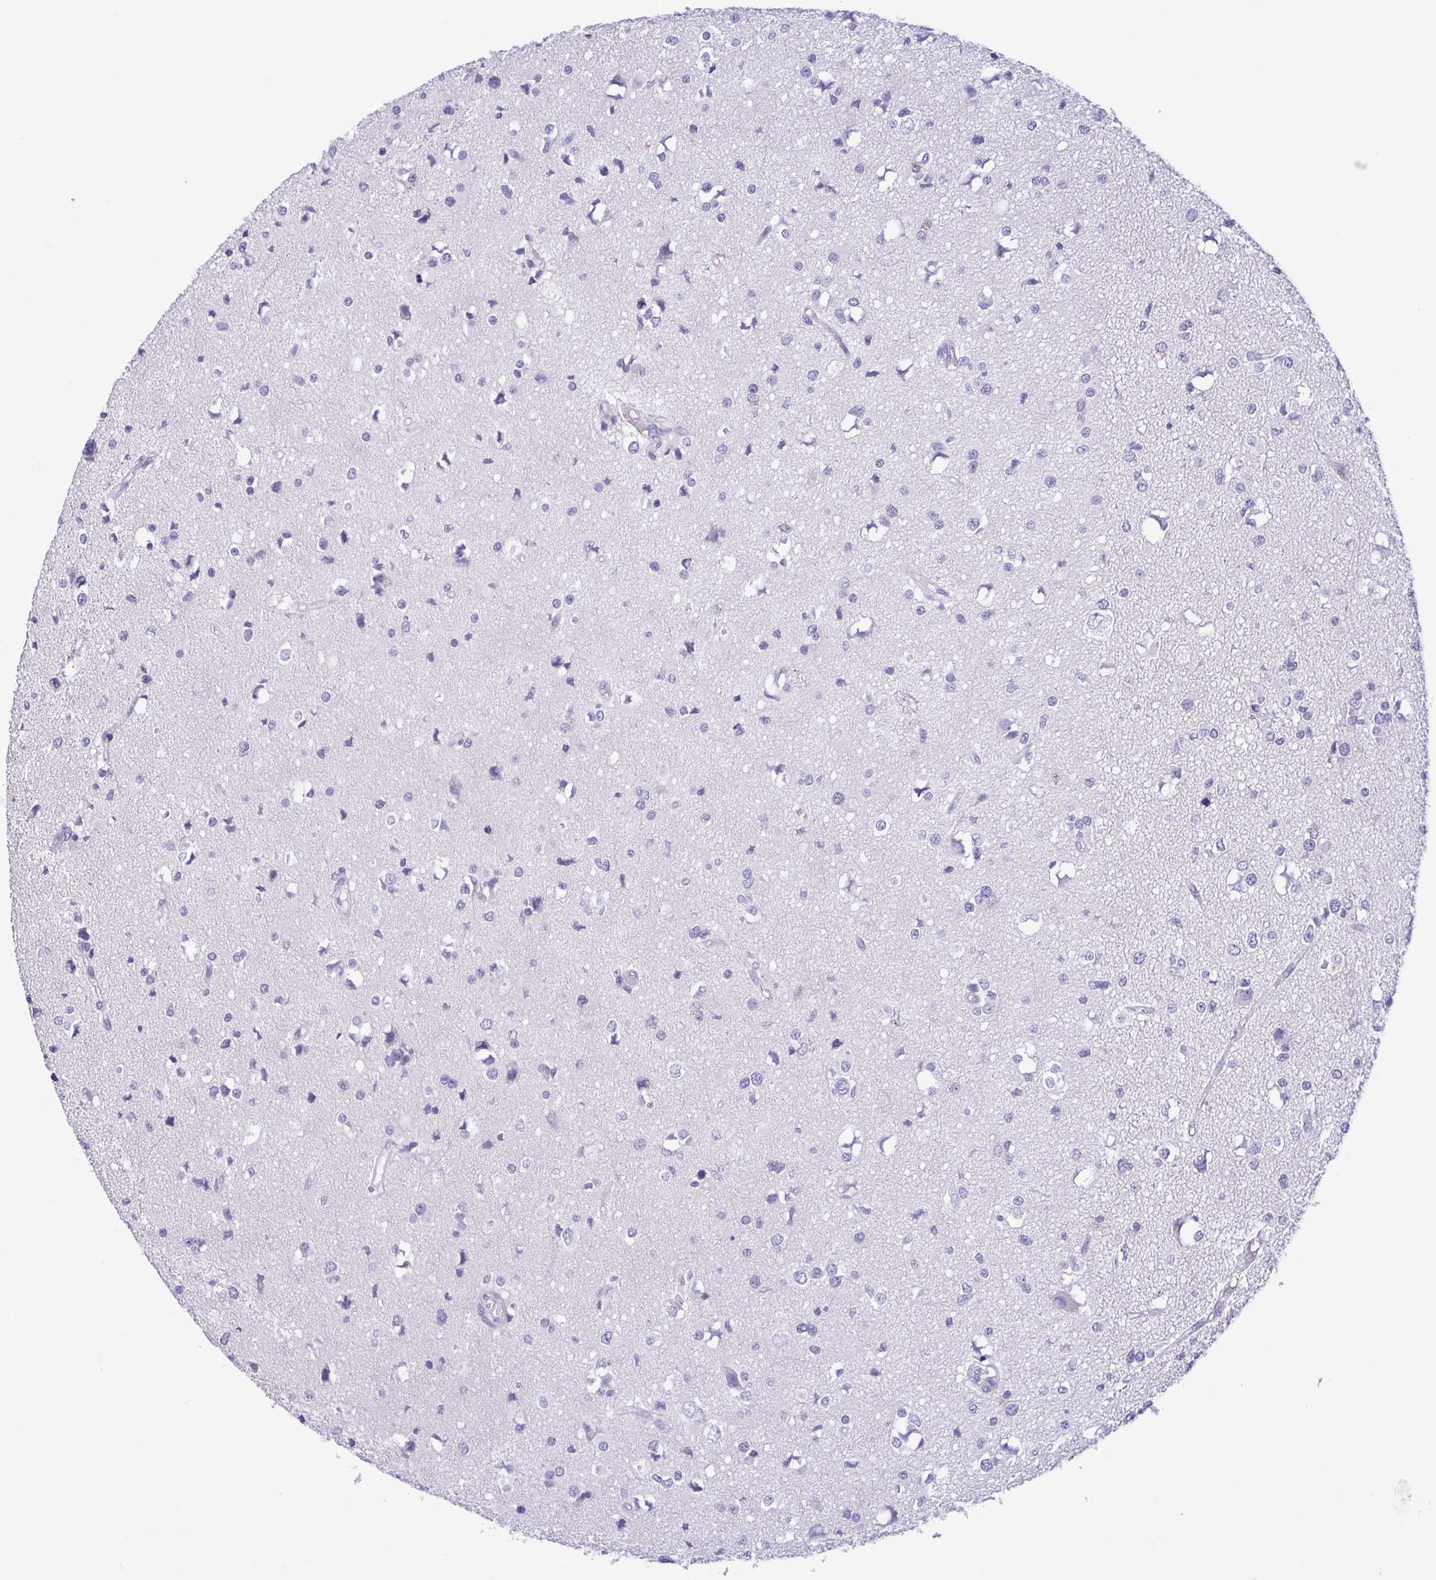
{"staining": {"intensity": "negative", "quantity": "none", "location": "none"}, "tissue": "glioma", "cell_type": "Tumor cells", "image_type": "cancer", "snomed": [{"axis": "morphology", "description": "Glioma, malignant, High grade"}, {"axis": "topography", "description": "Brain"}], "caption": "Immunohistochemistry of malignant glioma (high-grade) shows no expression in tumor cells.", "gene": "GPR182", "patient": {"sex": "male", "age": 54}}